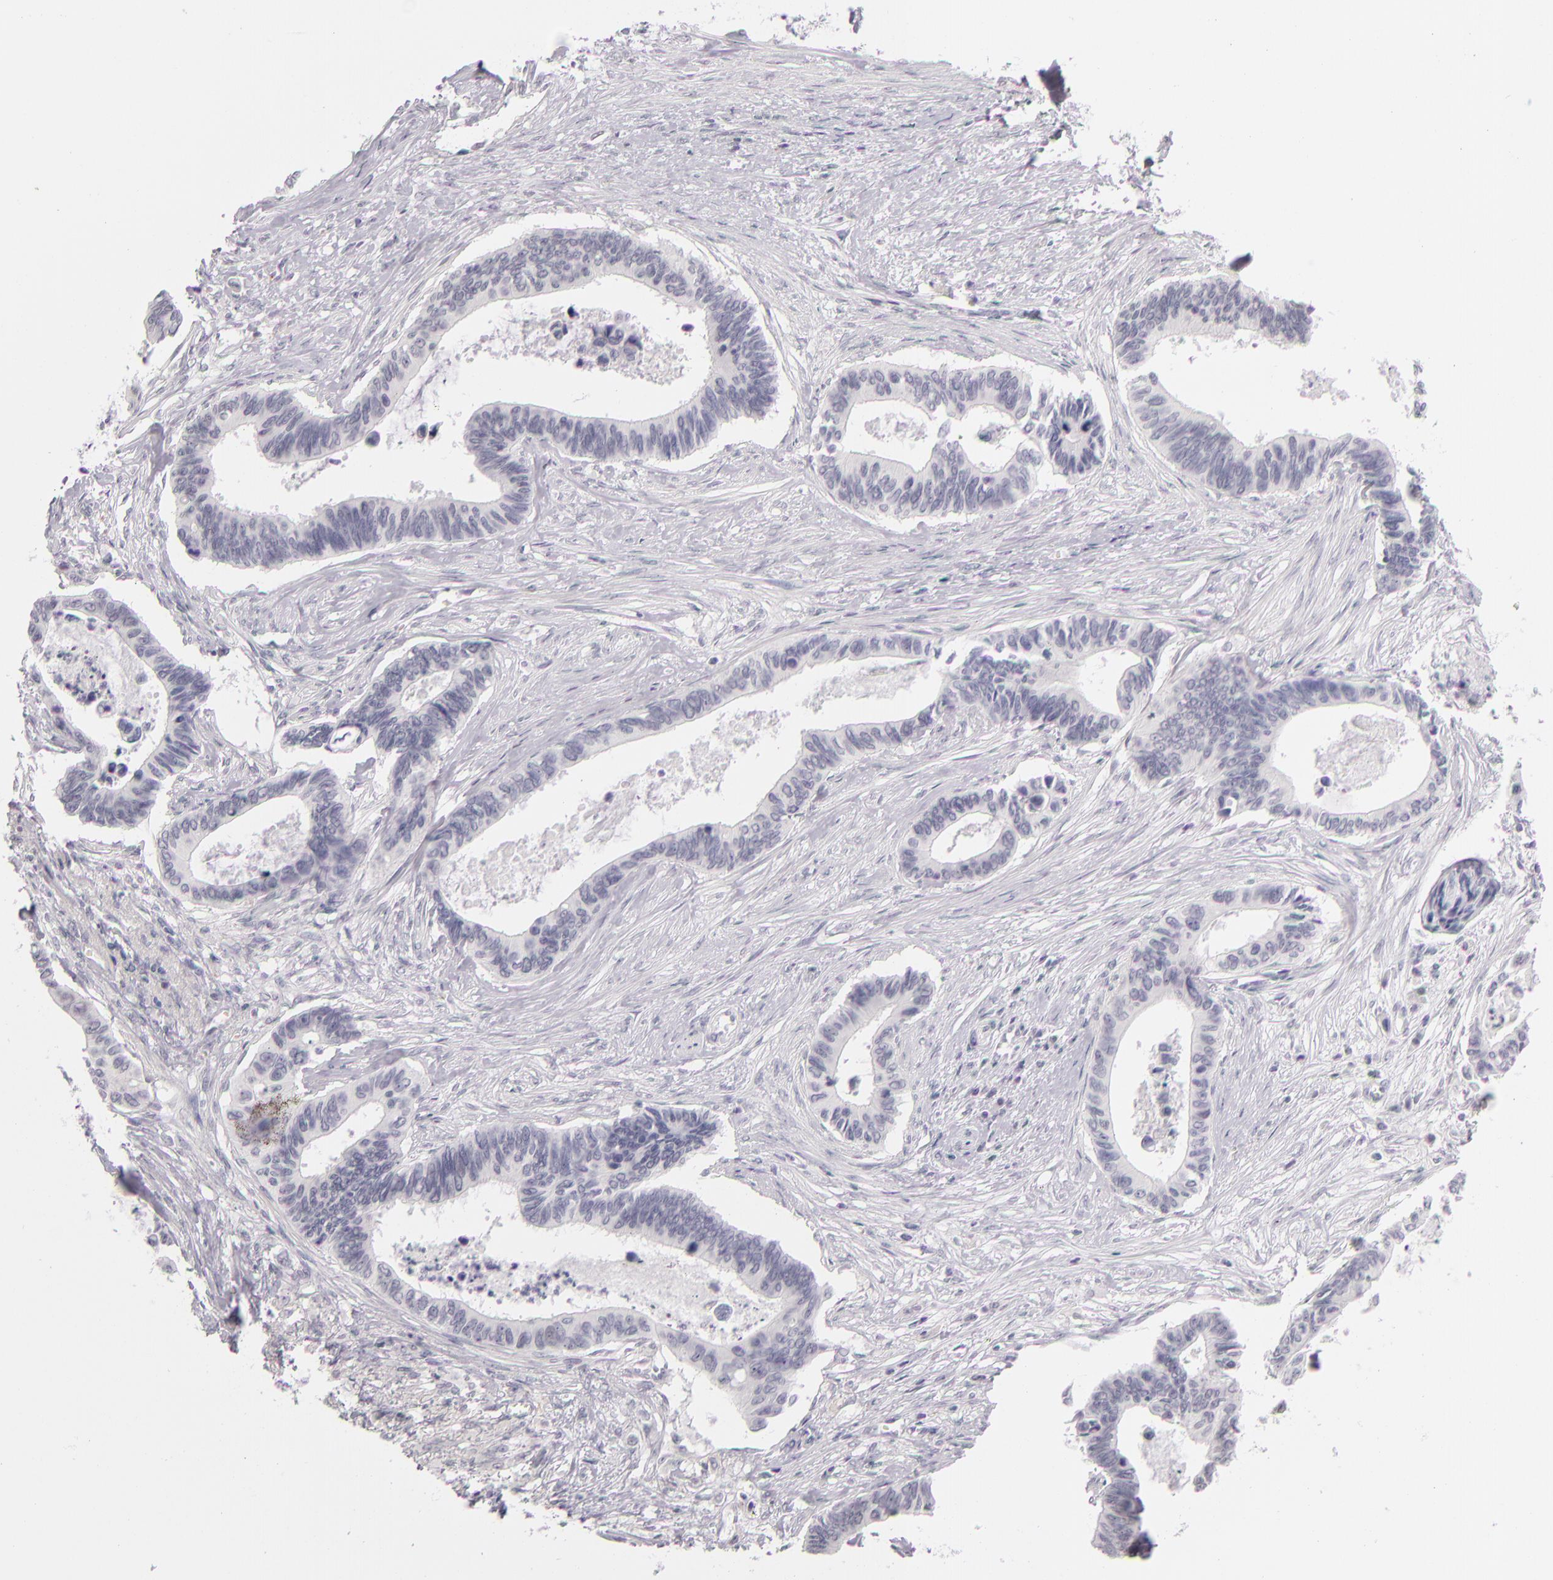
{"staining": {"intensity": "negative", "quantity": "none", "location": "none"}, "tissue": "pancreatic cancer", "cell_type": "Tumor cells", "image_type": "cancer", "snomed": [{"axis": "morphology", "description": "Adenocarcinoma, NOS"}, {"axis": "topography", "description": "Pancreas"}], "caption": "This is an immunohistochemistry histopathology image of human pancreatic adenocarcinoma. There is no expression in tumor cells.", "gene": "CD40", "patient": {"sex": "female", "age": 70}}